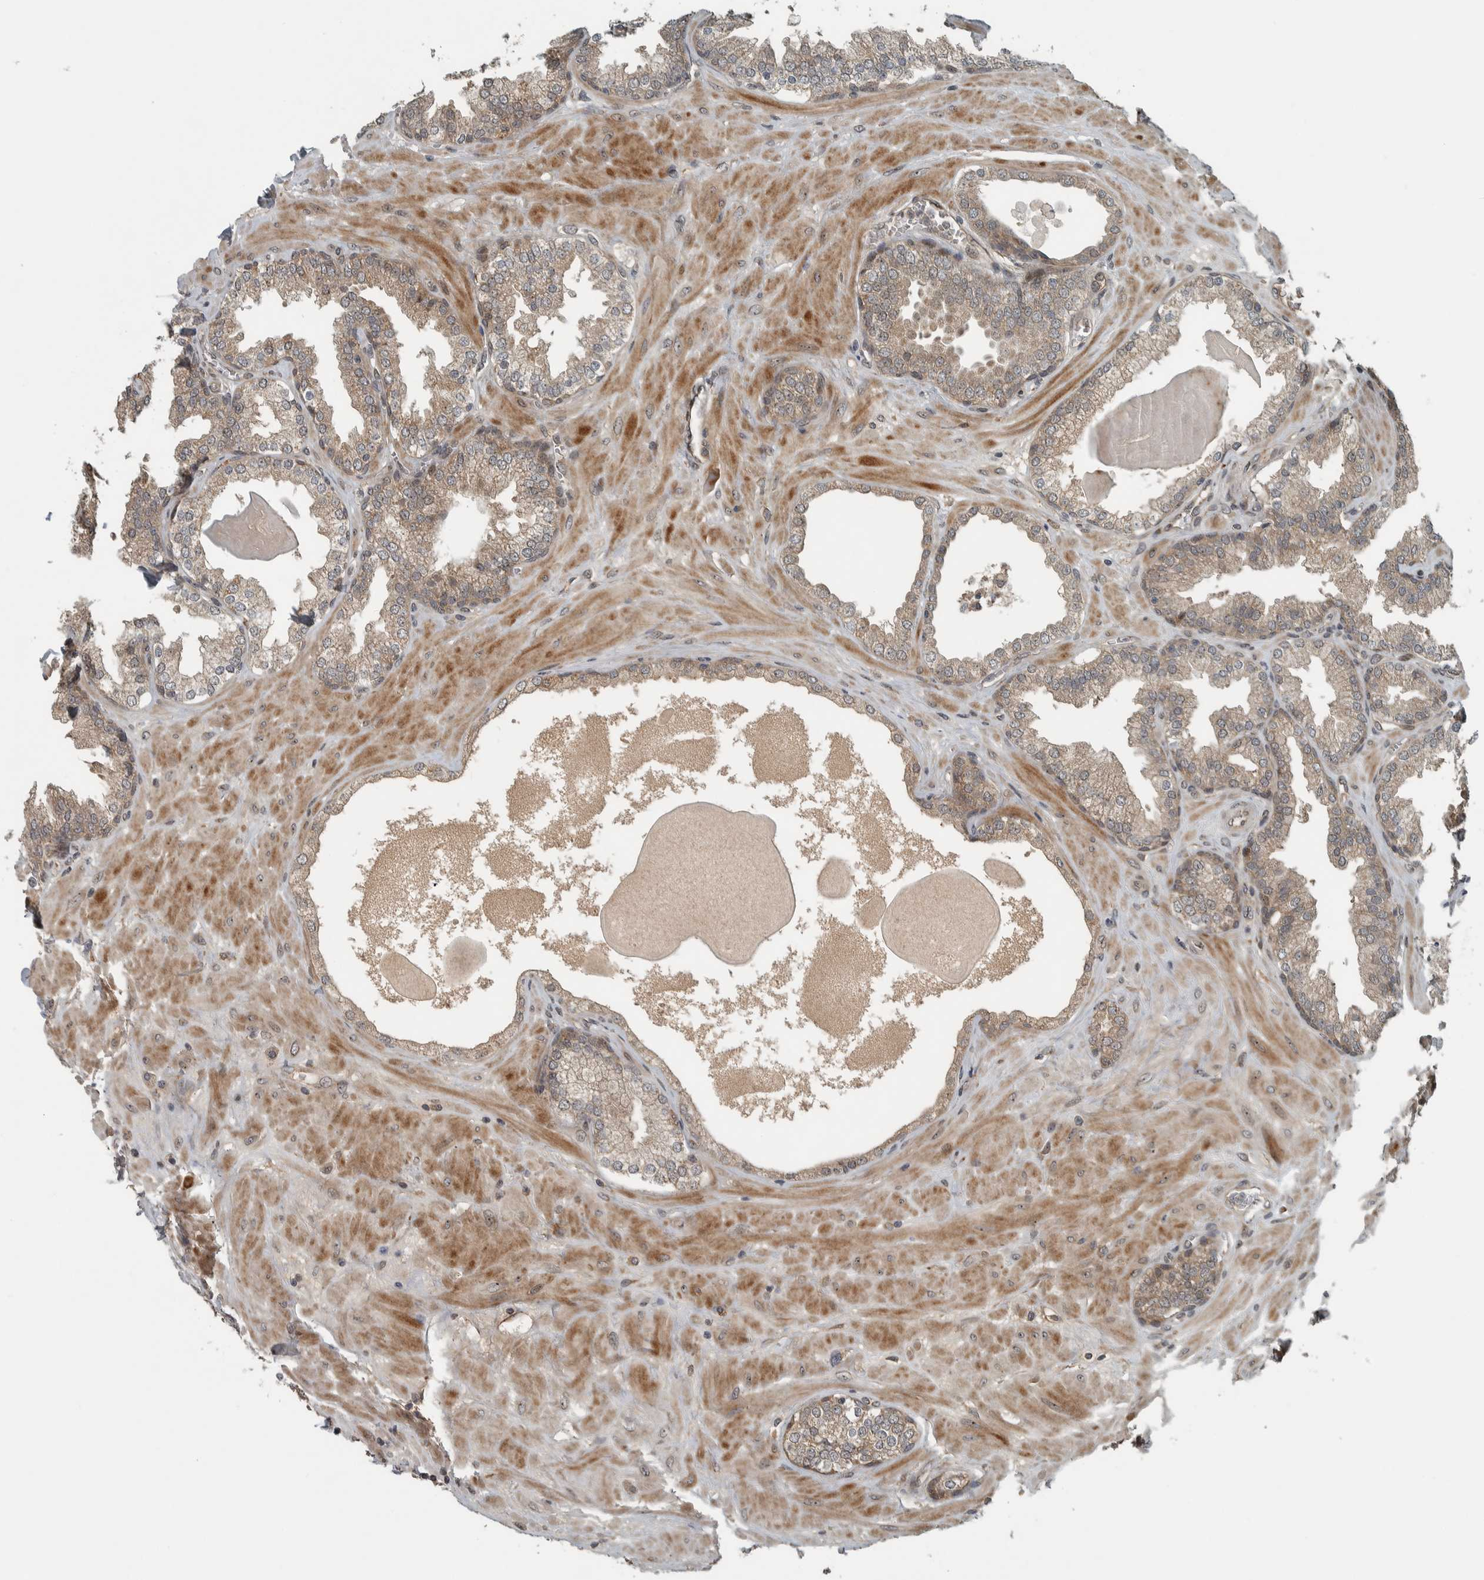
{"staining": {"intensity": "weak", "quantity": ">75%", "location": "cytoplasmic/membranous"}, "tissue": "prostate", "cell_type": "Glandular cells", "image_type": "normal", "snomed": [{"axis": "morphology", "description": "Normal tissue, NOS"}, {"axis": "topography", "description": "Prostate"}], "caption": "Prostate was stained to show a protein in brown. There is low levels of weak cytoplasmic/membranous positivity in about >75% of glandular cells. The staining is performed using DAB brown chromogen to label protein expression. The nuclei are counter-stained blue using hematoxylin.", "gene": "XPO5", "patient": {"sex": "male", "age": 51}}